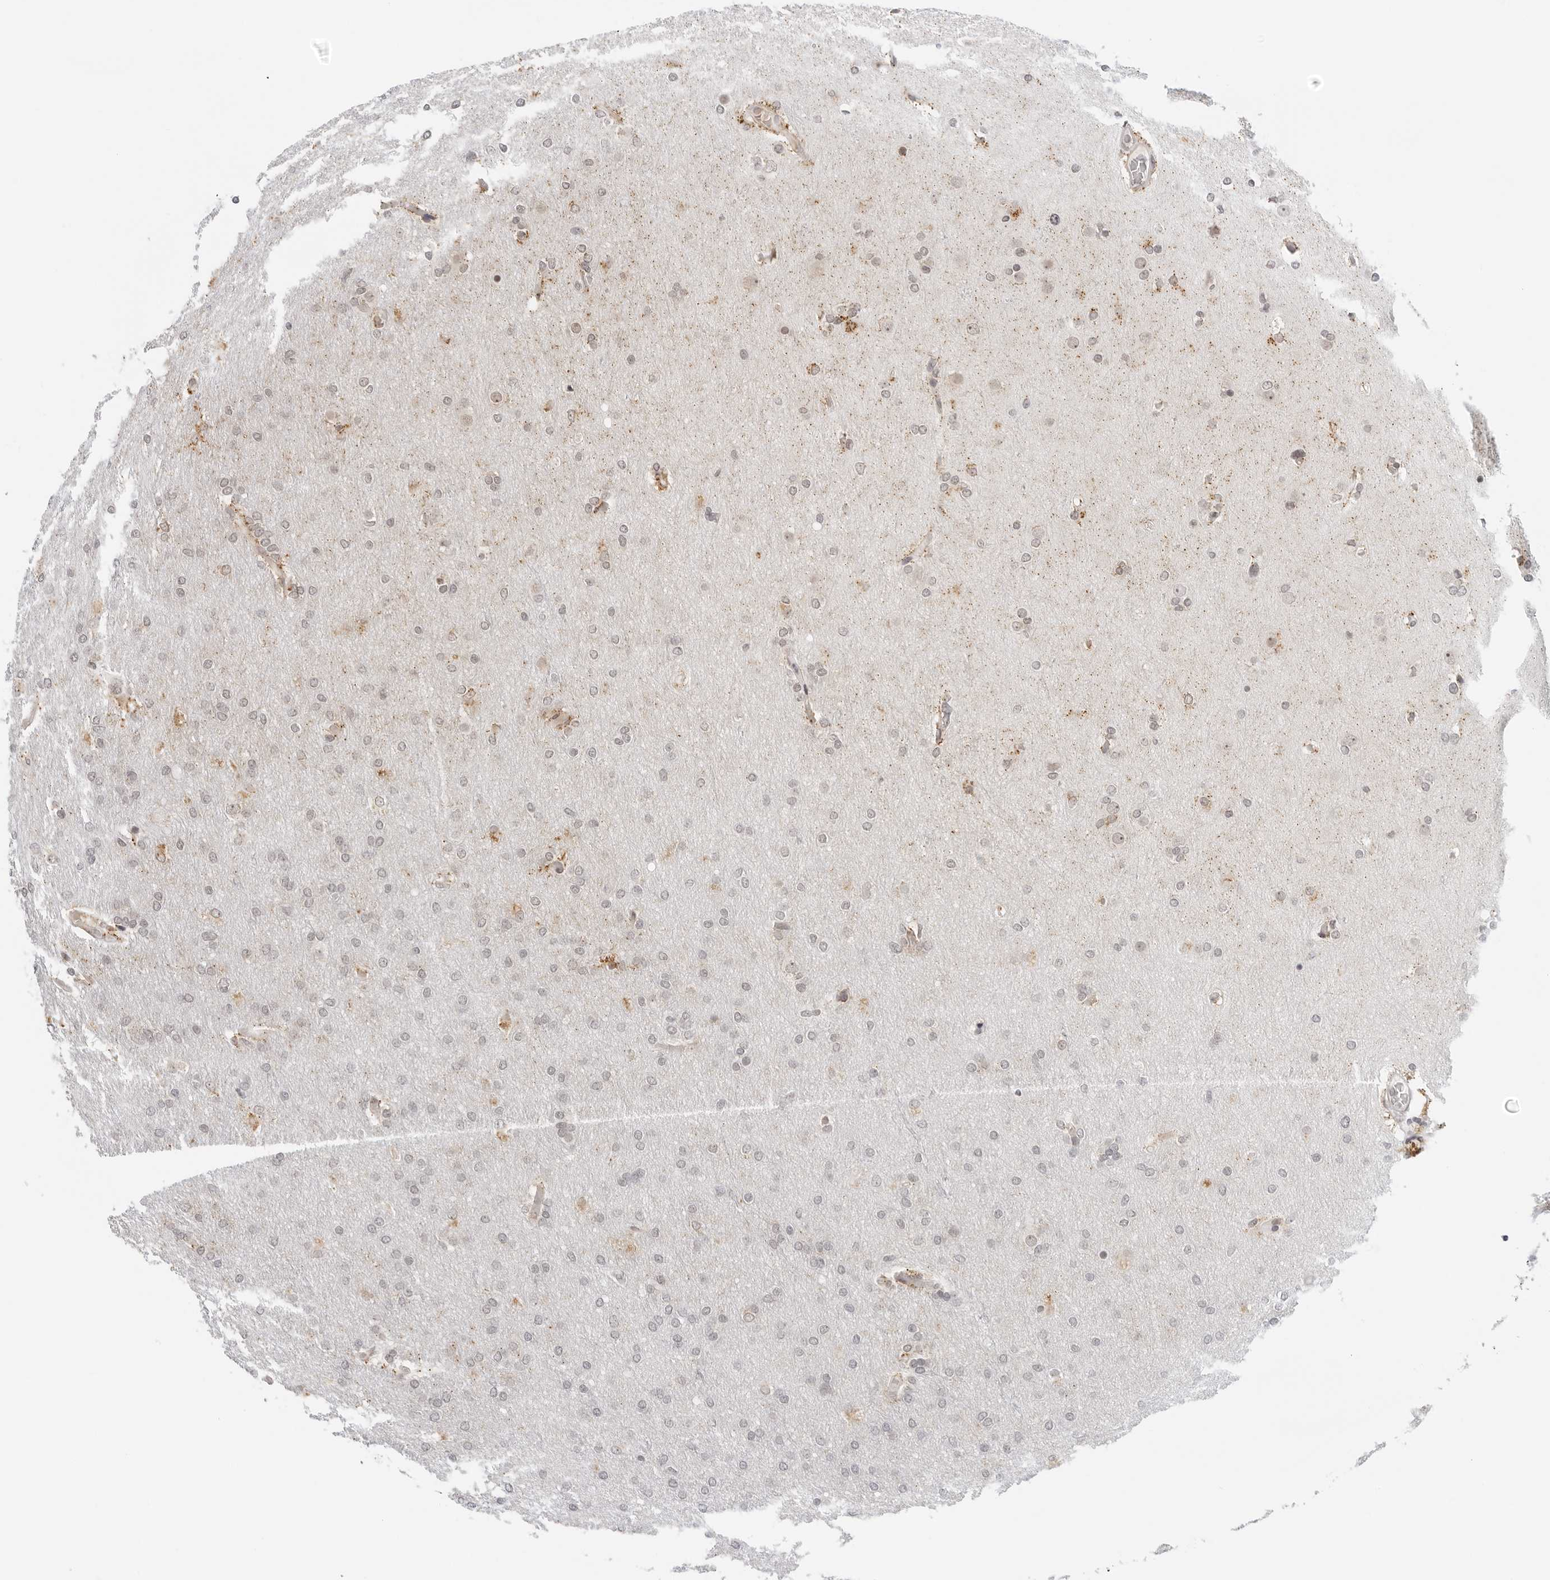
{"staining": {"intensity": "weak", "quantity": "<25%", "location": "nuclear"}, "tissue": "glioma", "cell_type": "Tumor cells", "image_type": "cancer", "snomed": [{"axis": "morphology", "description": "Glioma, malignant, High grade"}, {"axis": "topography", "description": "Cerebral cortex"}], "caption": "This is an immunohistochemistry (IHC) image of glioma. There is no staining in tumor cells.", "gene": "TOX4", "patient": {"sex": "female", "age": 36}}